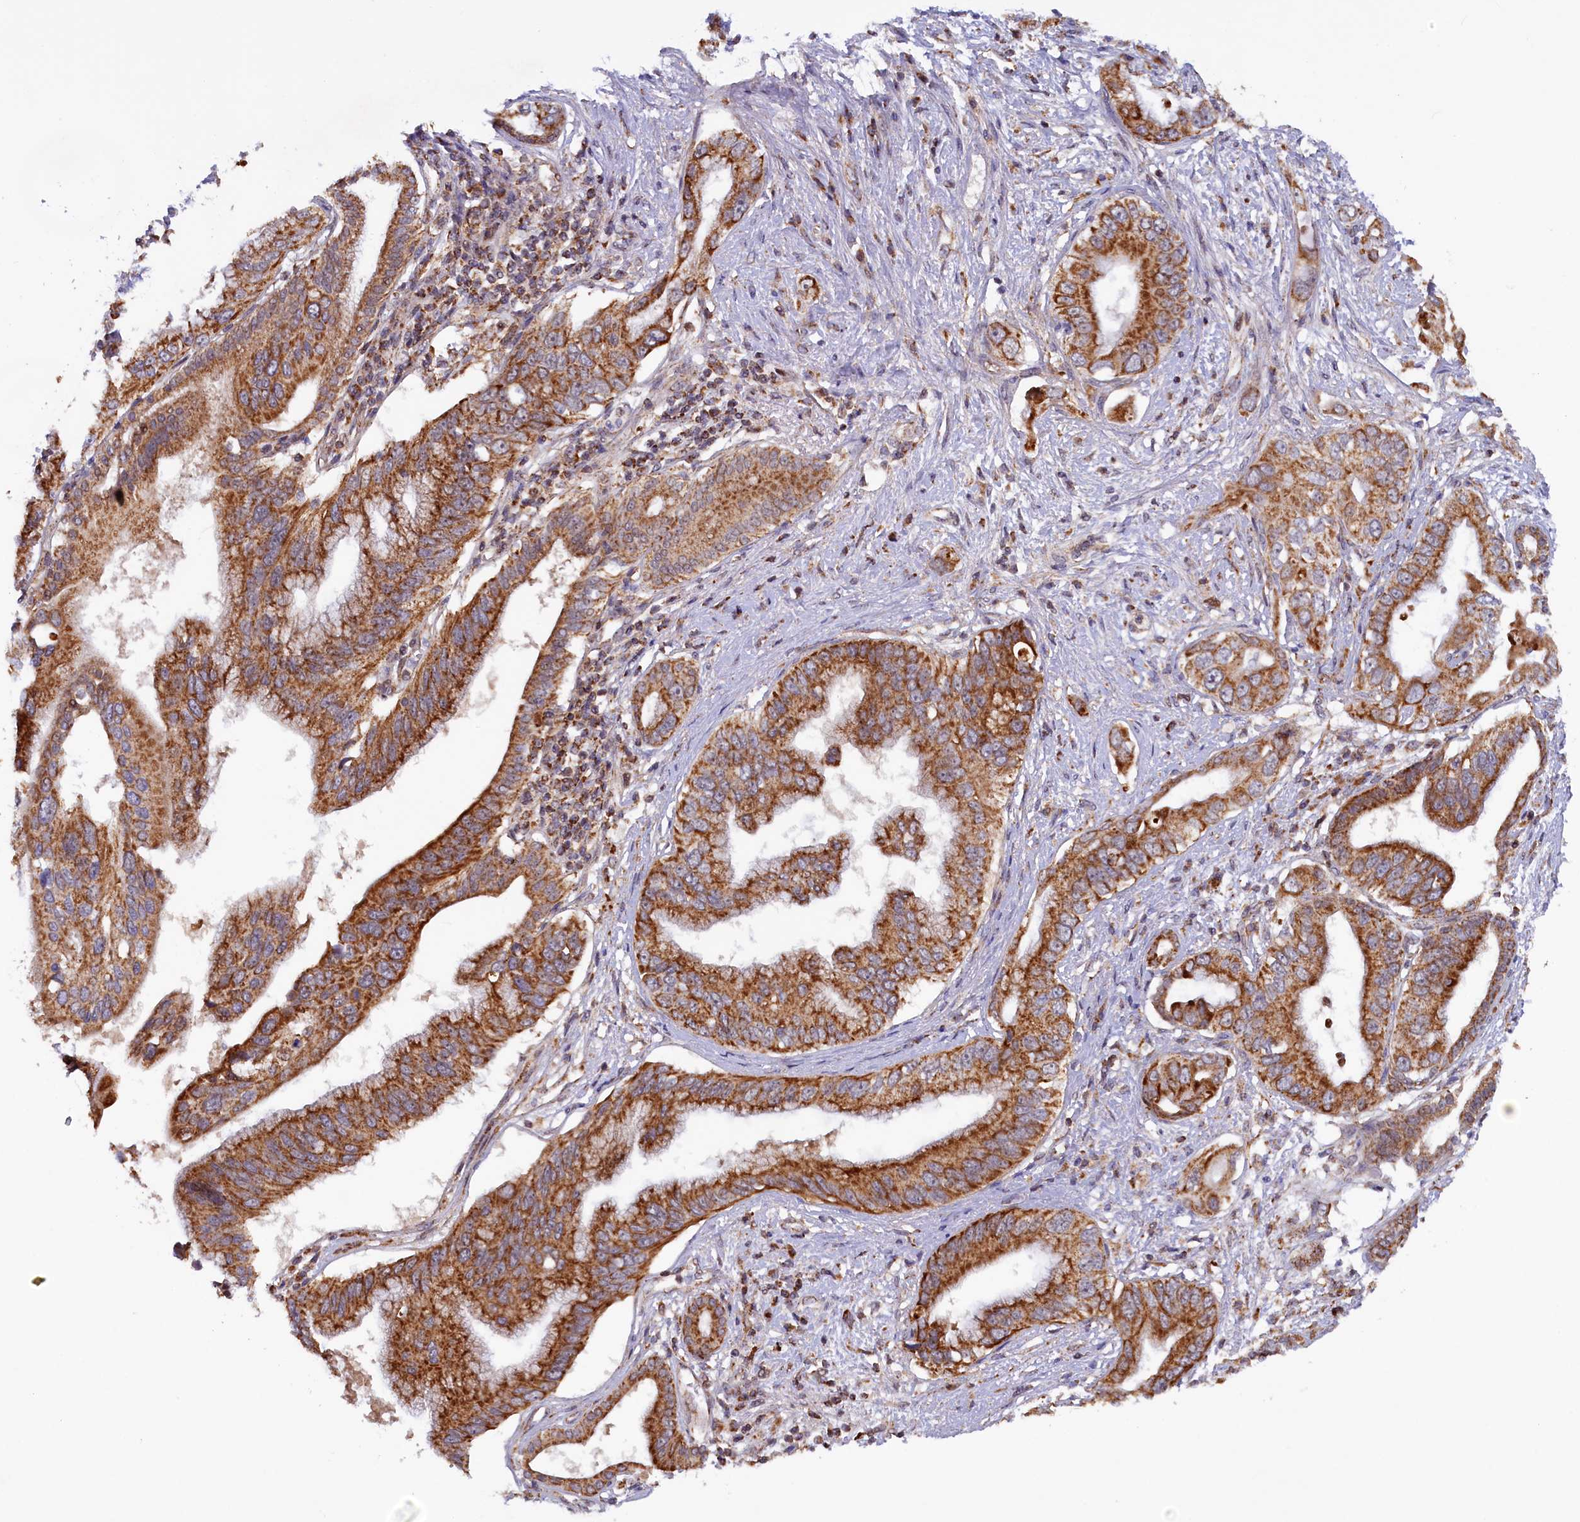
{"staining": {"intensity": "strong", "quantity": ">75%", "location": "cytoplasmic/membranous"}, "tissue": "pancreatic cancer", "cell_type": "Tumor cells", "image_type": "cancer", "snomed": [{"axis": "morphology", "description": "Inflammation, NOS"}, {"axis": "morphology", "description": "Adenocarcinoma, NOS"}, {"axis": "topography", "description": "Pancreas"}], "caption": "A high-resolution image shows immunohistochemistry (IHC) staining of pancreatic cancer, which demonstrates strong cytoplasmic/membranous expression in approximately >75% of tumor cells.", "gene": "DUS3L", "patient": {"sex": "female", "age": 56}}